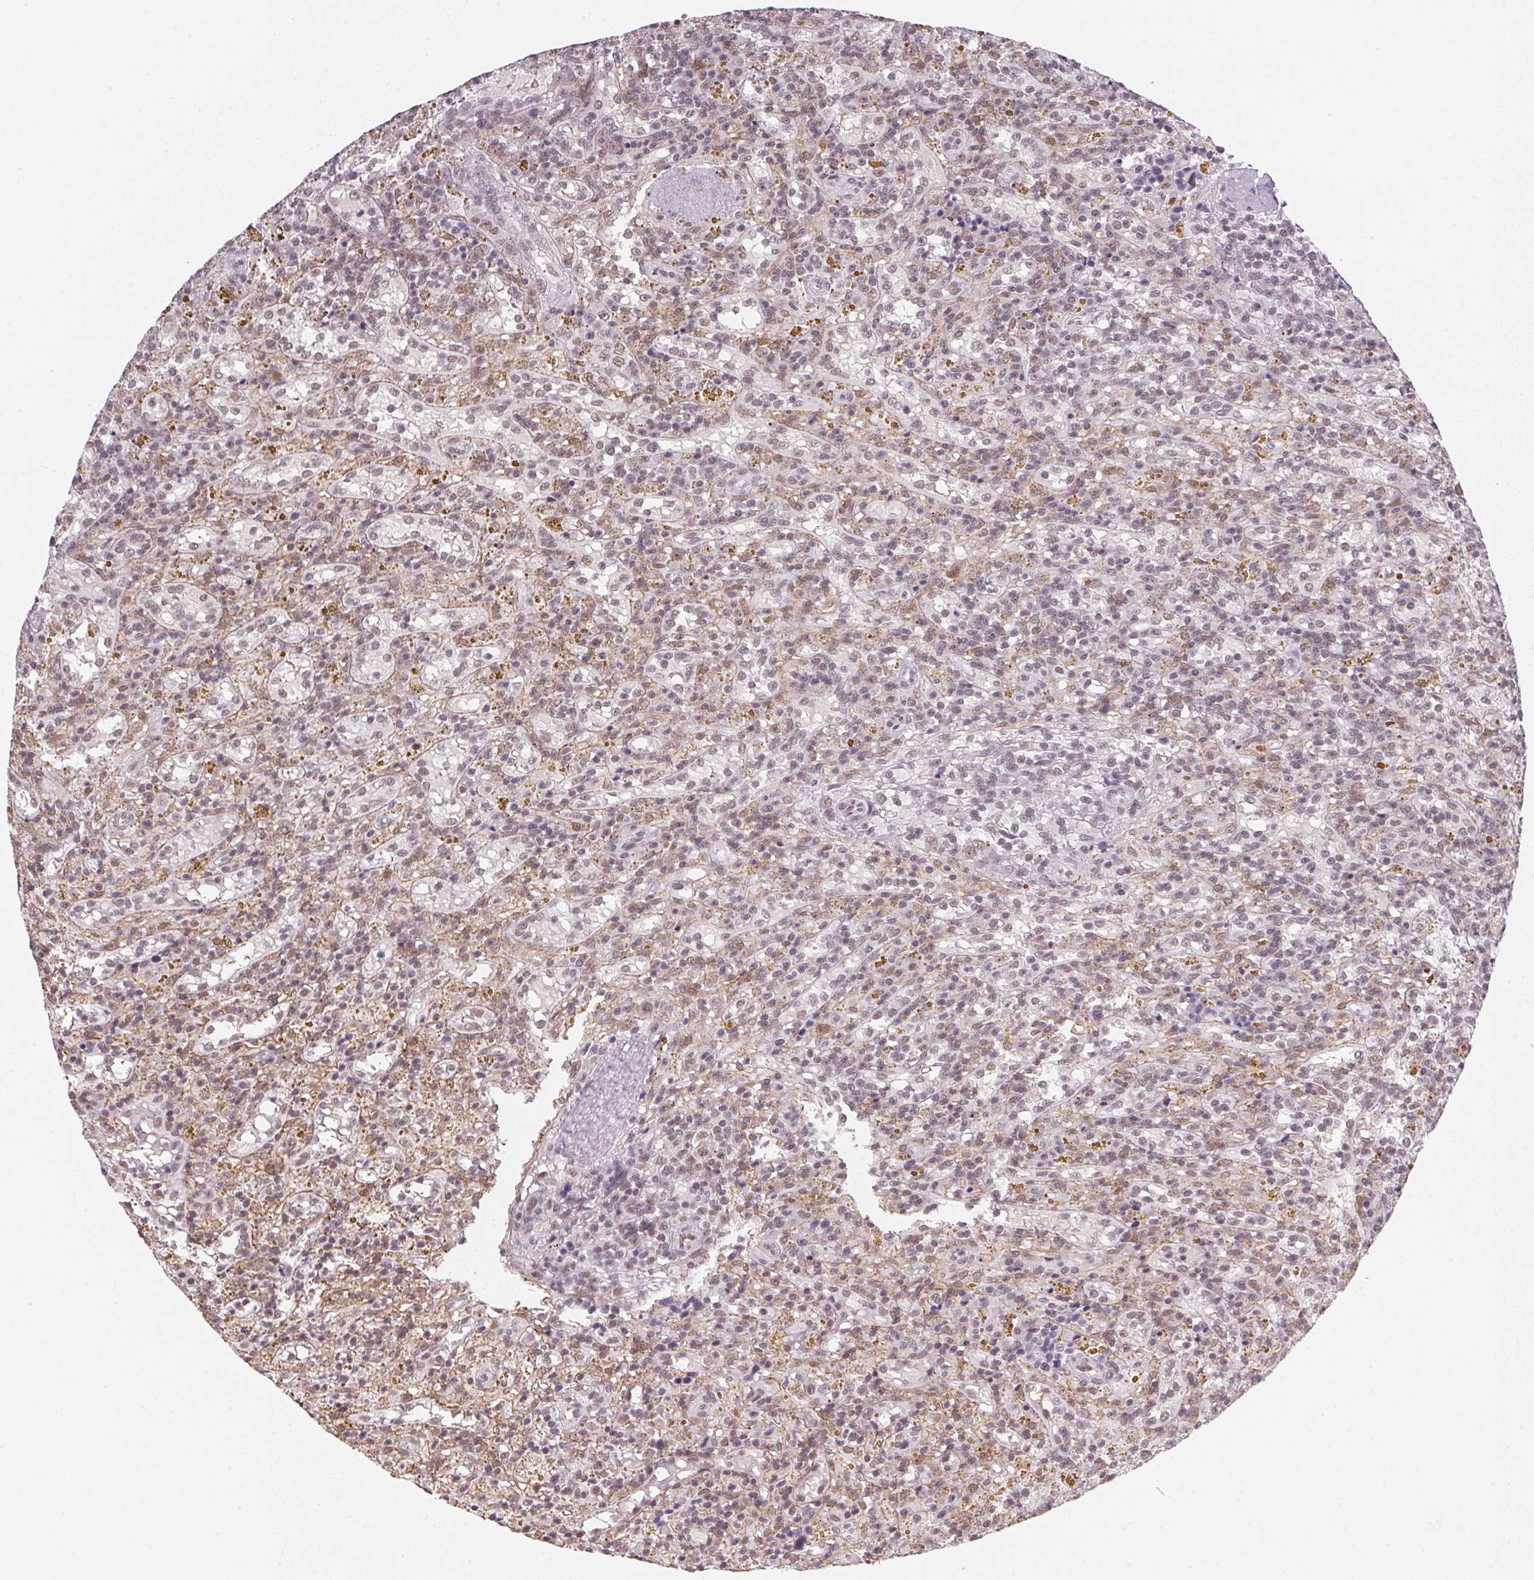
{"staining": {"intensity": "weak", "quantity": "25%-75%", "location": "cytoplasmic/membranous,nuclear"}, "tissue": "lymphoma", "cell_type": "Tumor cells", "image_type": "cancer", "snomed": [{"axis": "morphology", "description": "Malignant lymphoma, non-Hodgkin's type, Low grade"}, {"axis": "topography", "description": "Spleen"}], "caption": "High-magnification brightfield microscopy of lymphoma stained with DAB (brown) and counterstained with hematoxylin (blue). tumor cells exhibit weak cytoplasmic/membranous and nuclear staining is identified in about25%-75% of cells. The protein is stained brown, and the nuclei are stained in blue (DAB IHC with brightfield microscopy, high magnification).", "gene": "SRSF7", "patient": {"sex": "female", "age": 65}}